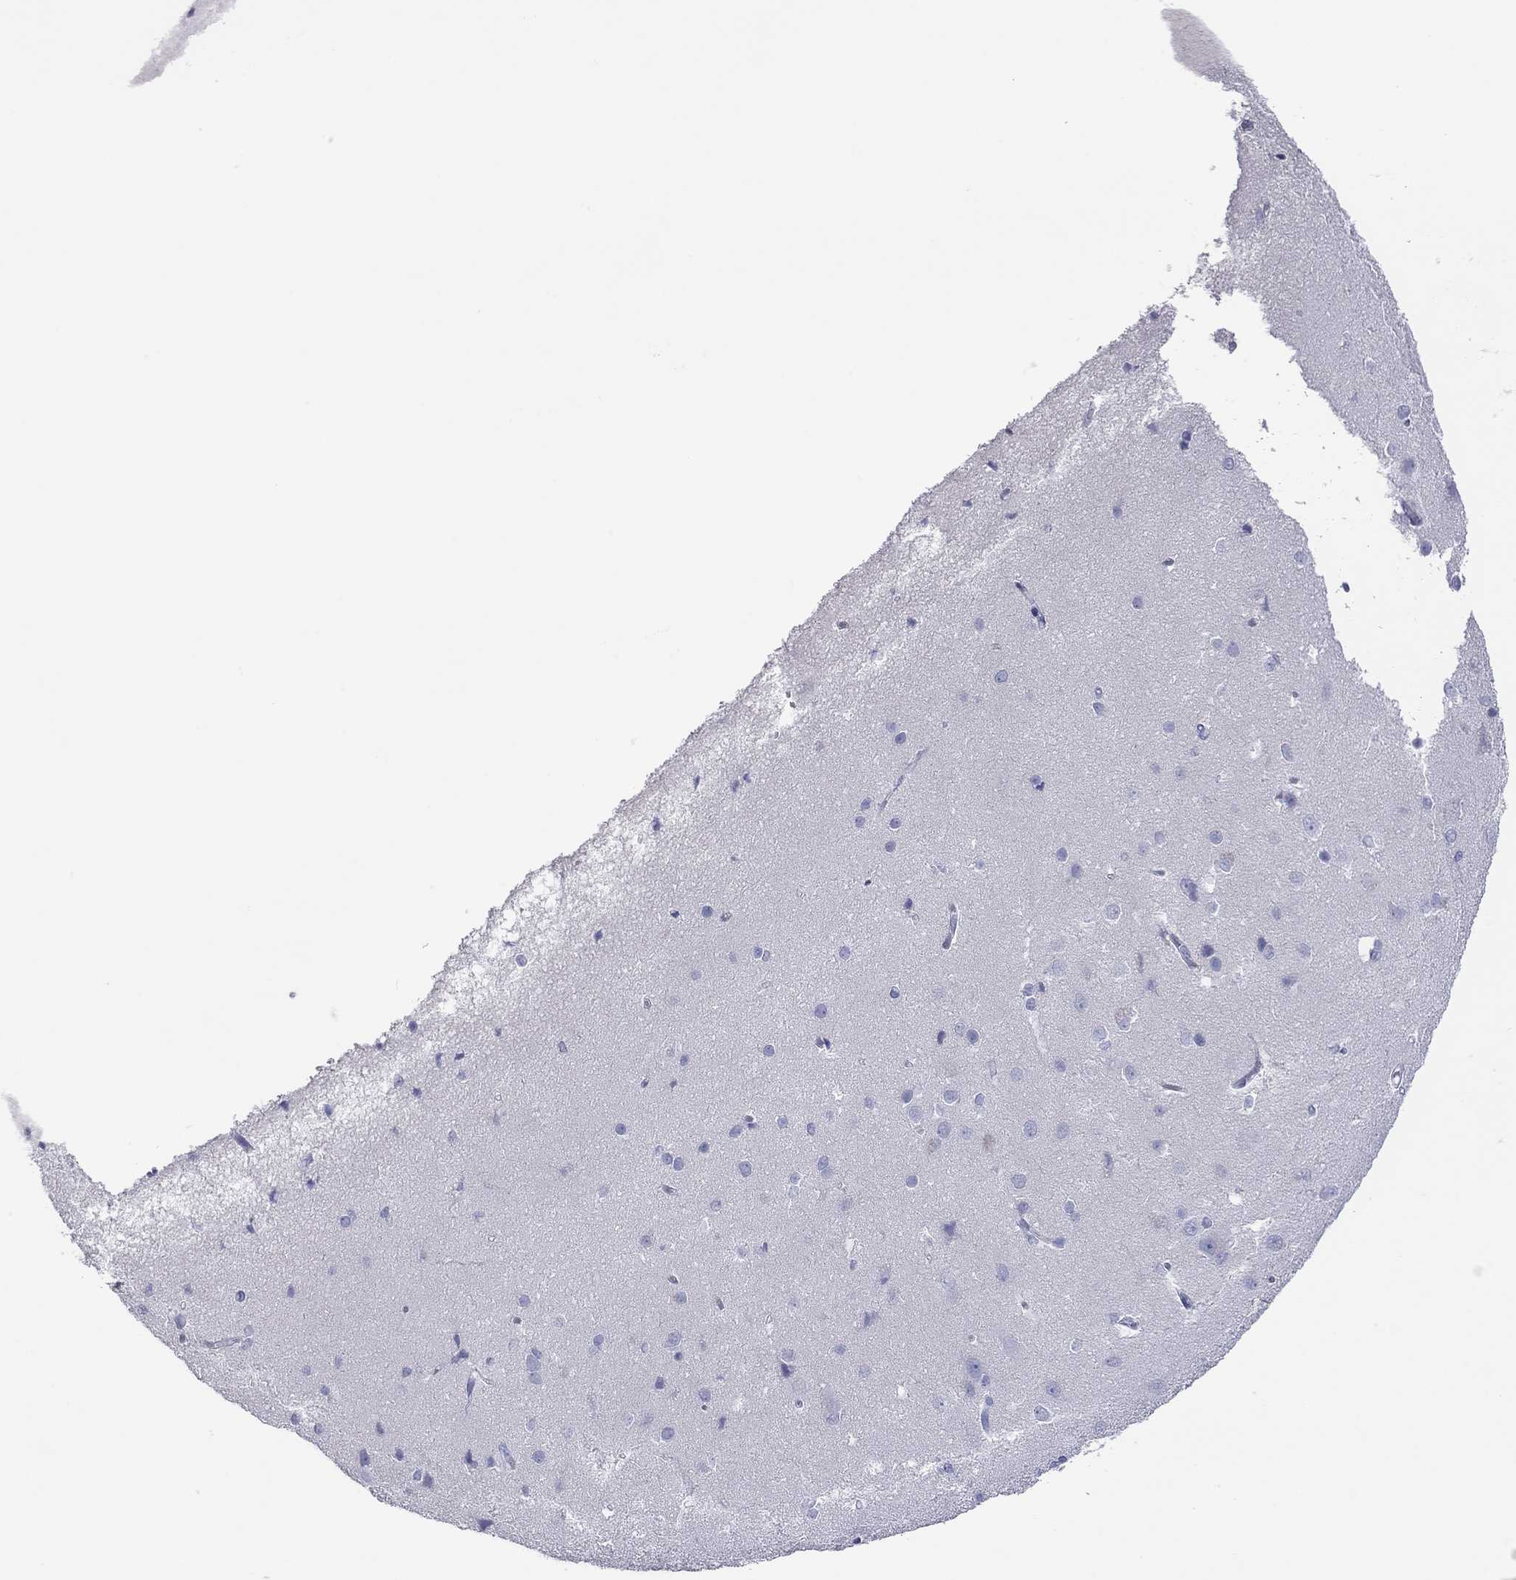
{"staining": {"intensity": "negative", "quantity": "none", "location": "none"}, "tissue": "cerebral cortex", "cell_type": "Endothelial cells", "image_type": "normal", "snomed": [{"axis": "morphology", "description": "Normal tissue, NOS"}, {"axis": "topography", "description": "Cerebral cortex"}], "caption": "Endothelial cells show no significant protein expression in benign cerebral cortex.", "gene": "VSIG10", "patient": {"sex": "male", "age": 37}}